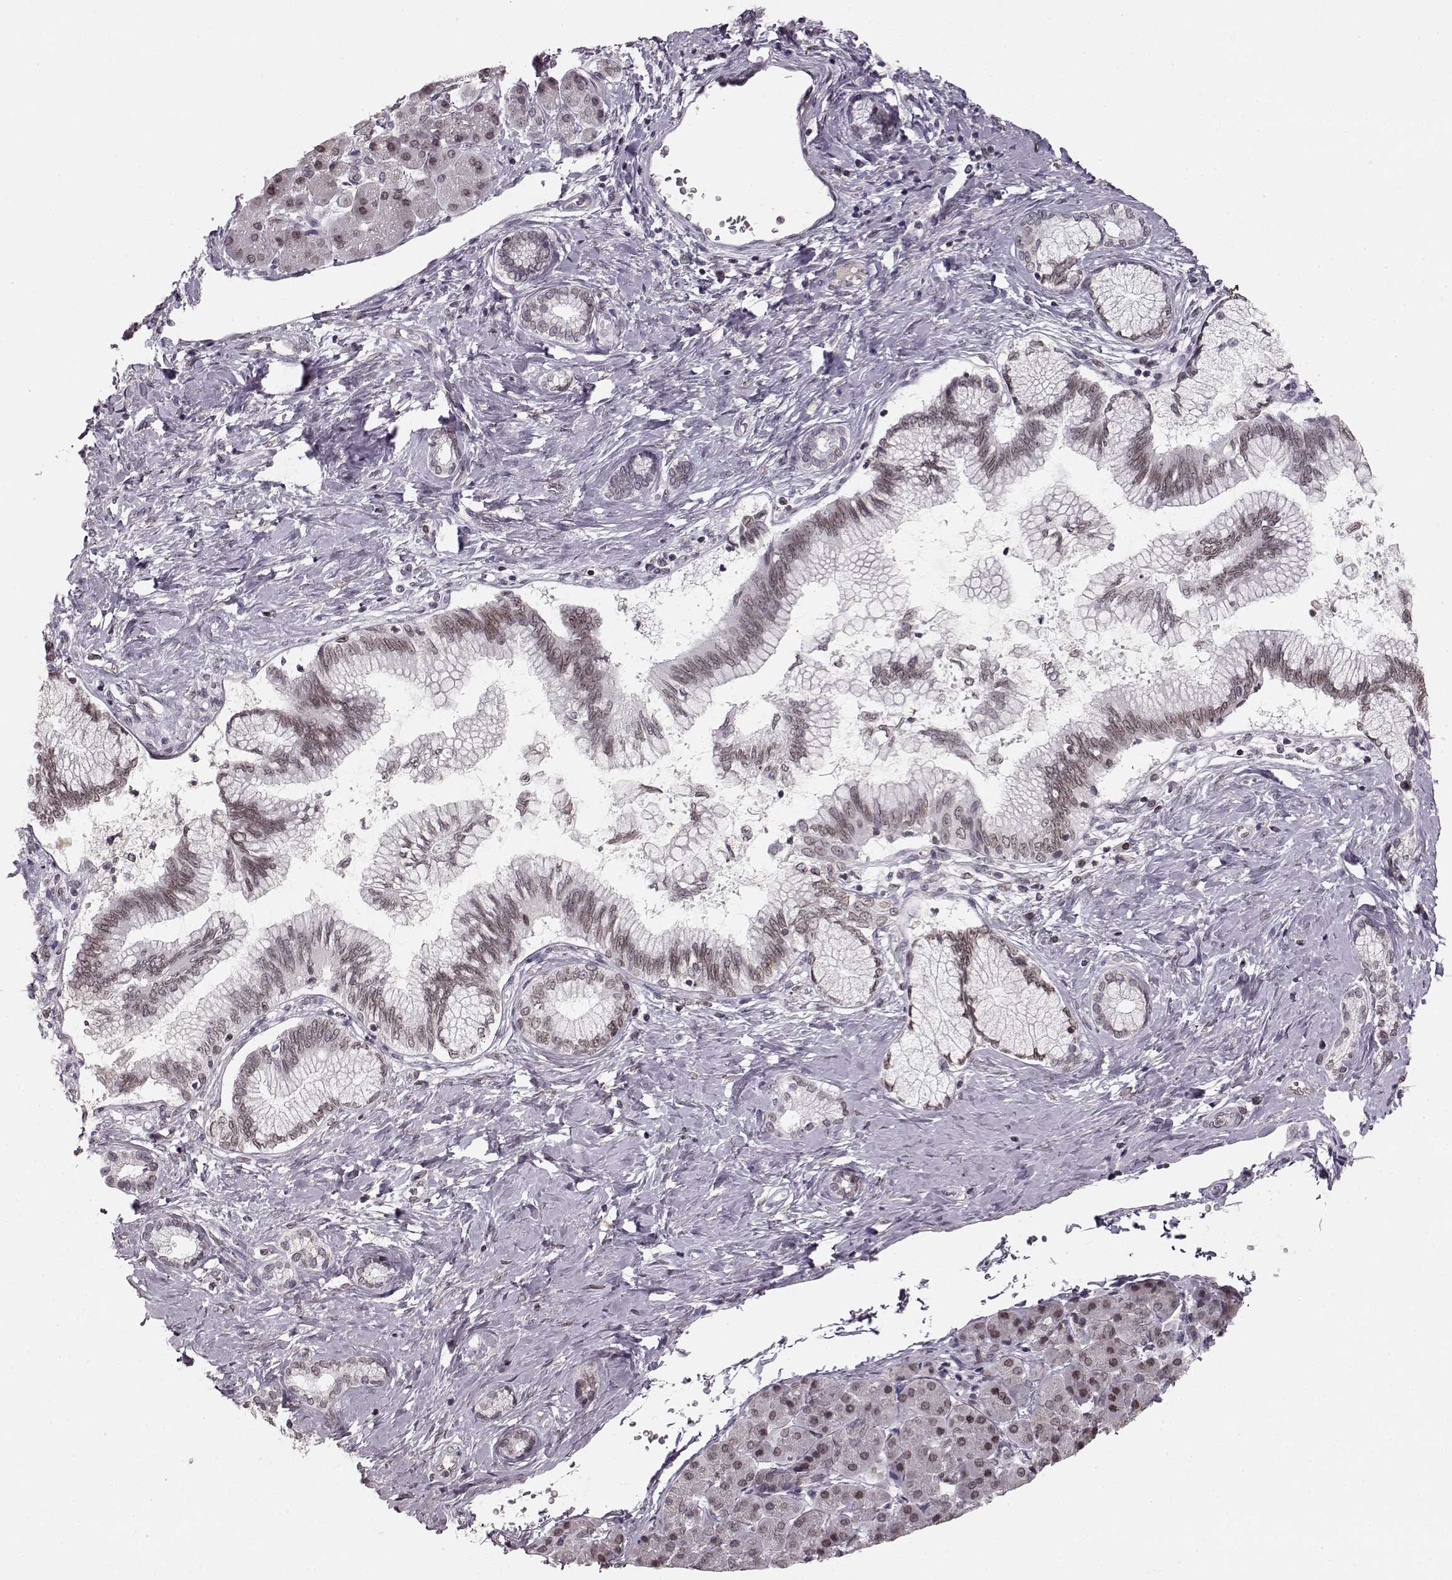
{"staining": {"intensity": "weak", "quantity": "25%-75%", "location": "cytoplasmic/membranous,nuclear"}, "tissue": "pancreatic cancer", "cell_type": "Tumor cells", "image_type": "cancer", "snomed": [{"axis": "morphology", "description": "Adenocarcinoma, NOS"}, {"axis": "topography", "description": "Pancreas"}], "caption": "Immunohistochemical staining of adenocarcinoma (pancreatic) reveals low levels of weak cytoplasmic/membranous and nuclear protein expression in approximately 25%-75% of tumor cells. The protein of interest is shown in brown color, while the nuclei are stained blue.", "gene": "DCAF12", "patient": {"sex": "female", "age": 73}}